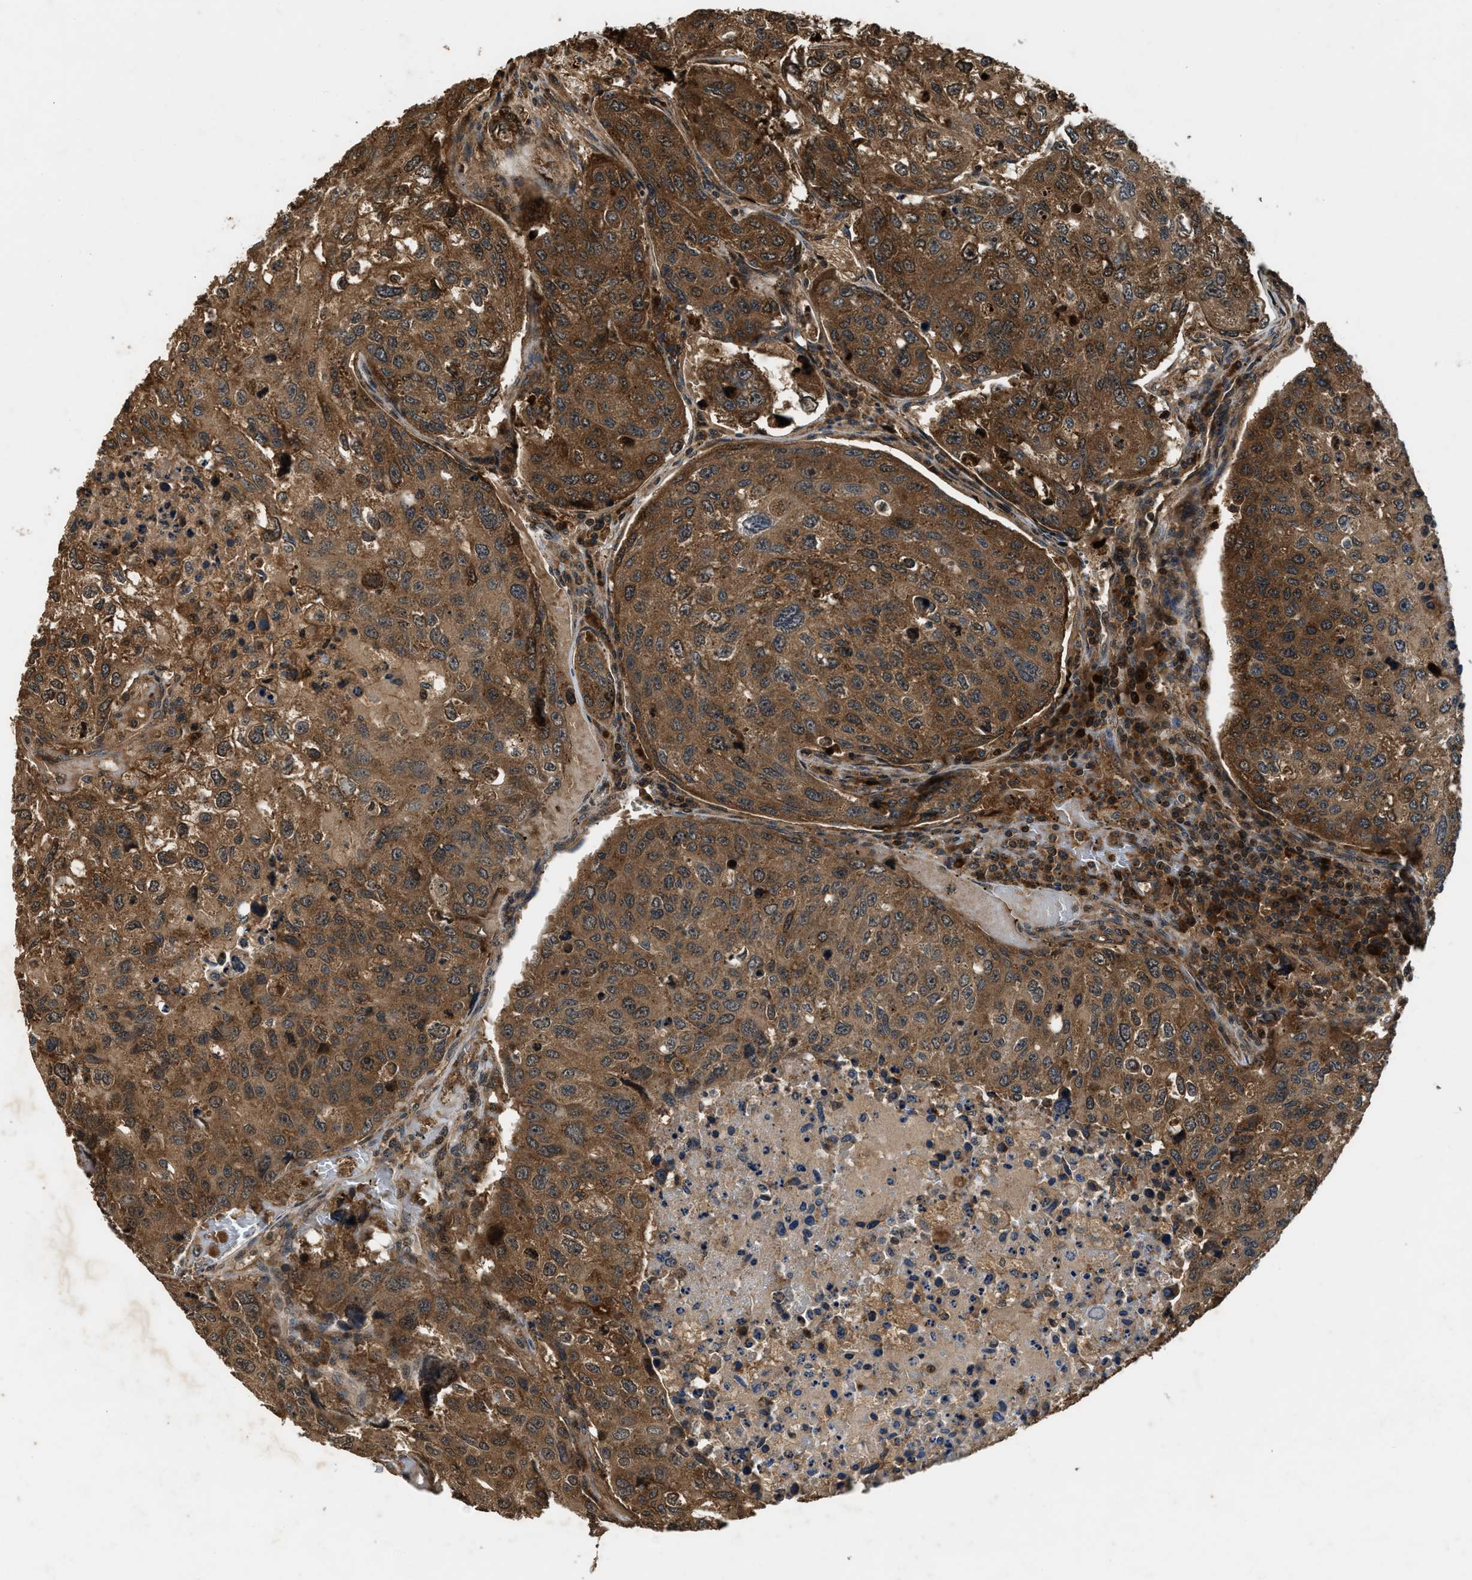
{"staining": {"intensity": "moderate", "quantity": ">75%", "location": "cytoplasmic/membranous"}, "tissue": "urothelial cancer", "cell_type": "Tumor cells", "image_type": "cancer", "snomed": [{"axis": "morphology", "description": "Urothelial carcinoma, High grade"}, {"axis": "topography", "description": "Lymph node"}, {"axis": "topography", "description": "Urinary bladder"}], "caption": "The micrograph shows staining of urothelial cancer, revealing moderate cytoplasmic/membranous protein positivity (brown color) within tumor cells.", "gene": "RPS6KB1", "patient": {"sex": "male", "age": 51}}